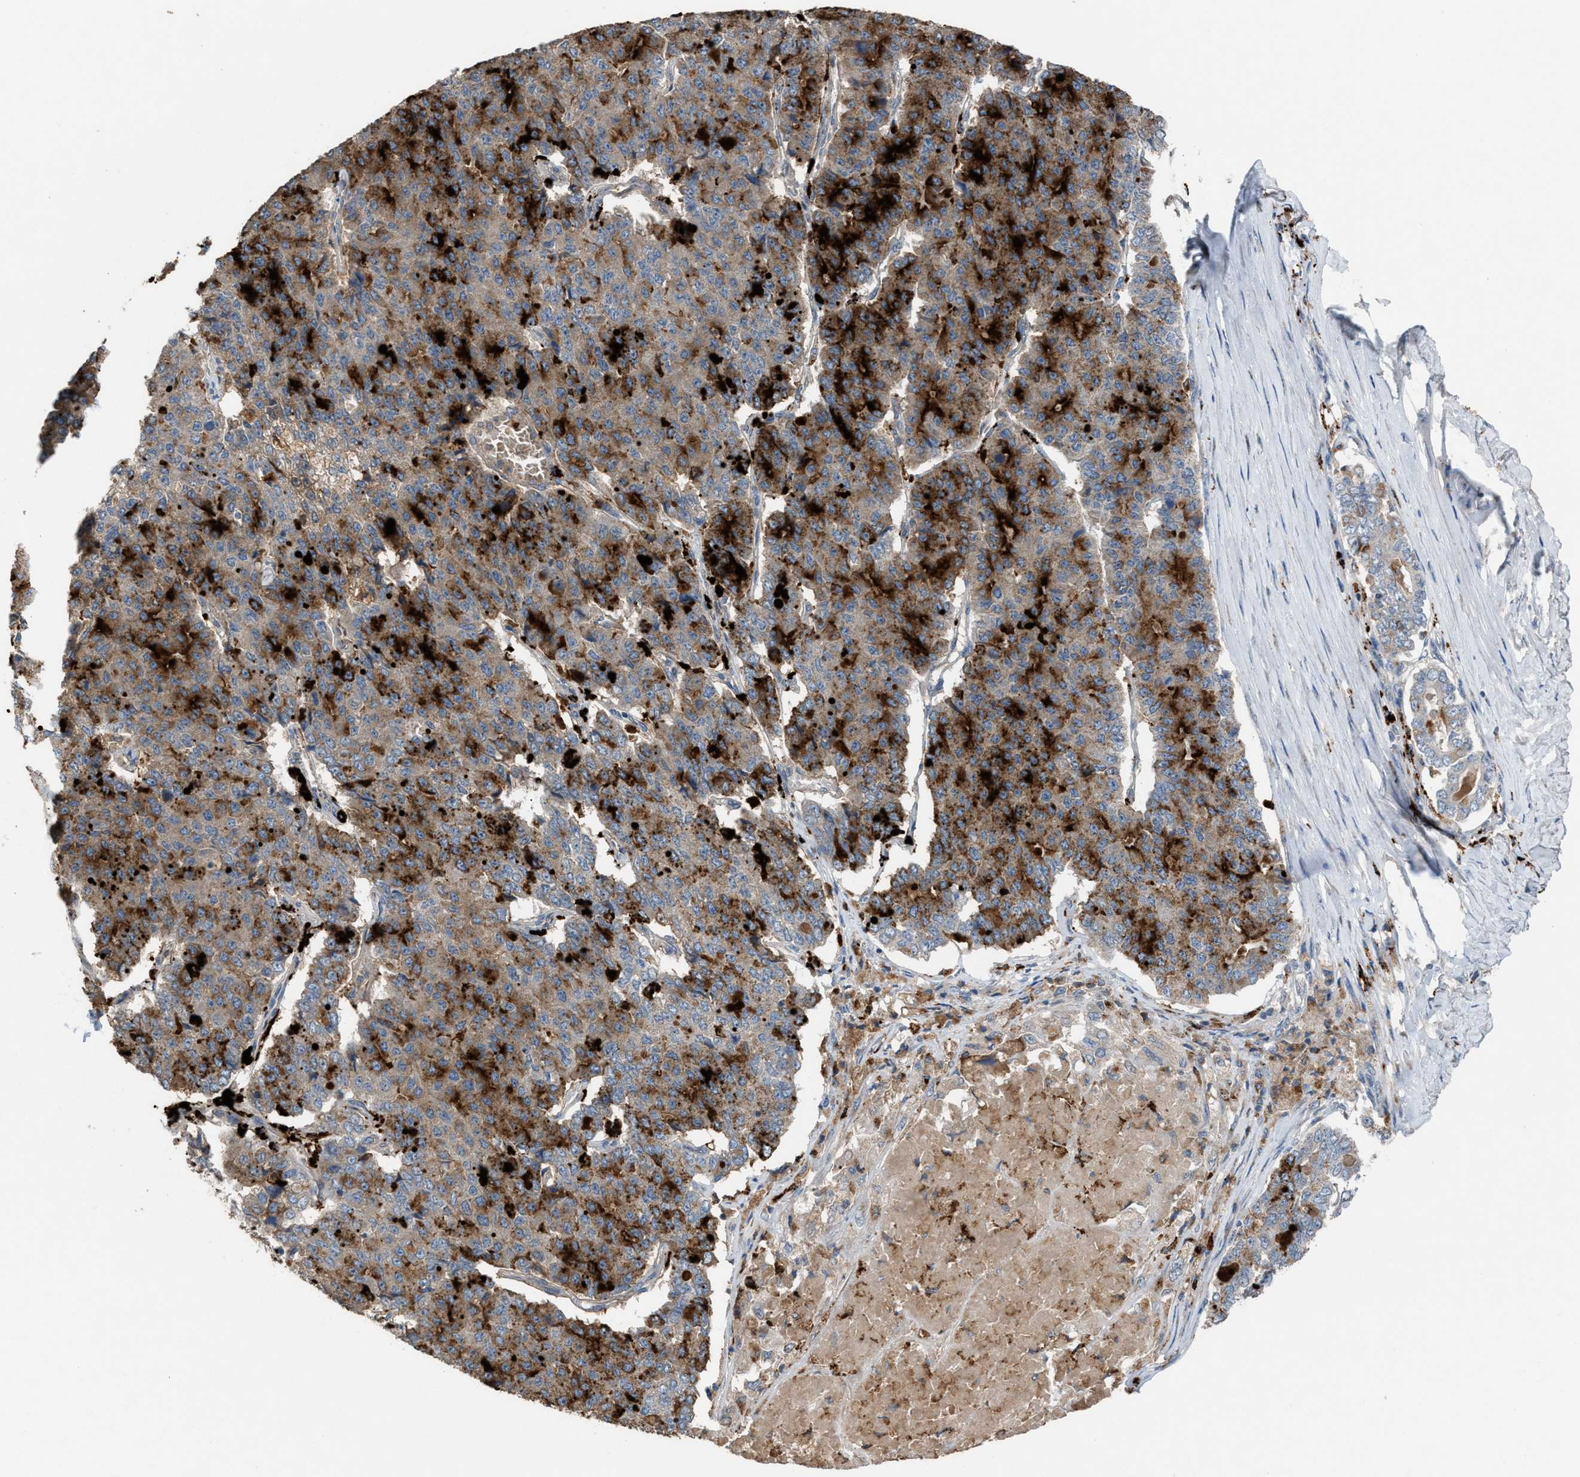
{"staining": {"intensity": "strong", "quantity": "25%-75%", "location": "cytoplasmic/membranous"}, "tissue": "pancreatic cancer", "cell_type": "Tumor cells", "image_type": "cancer", "snomed": [{"axis": "morphology", "description": "Adenocarcinoma, NOS"}, {"axis": "topography", "description": "Pancreas"}], "caption": "A brown stain highlights strong cytoplasmic/membranous expression of a protein in human pancreatic cancer tumor cells.", "gene": "TPK1", "patient": {"sex": "male", "age": 50}}